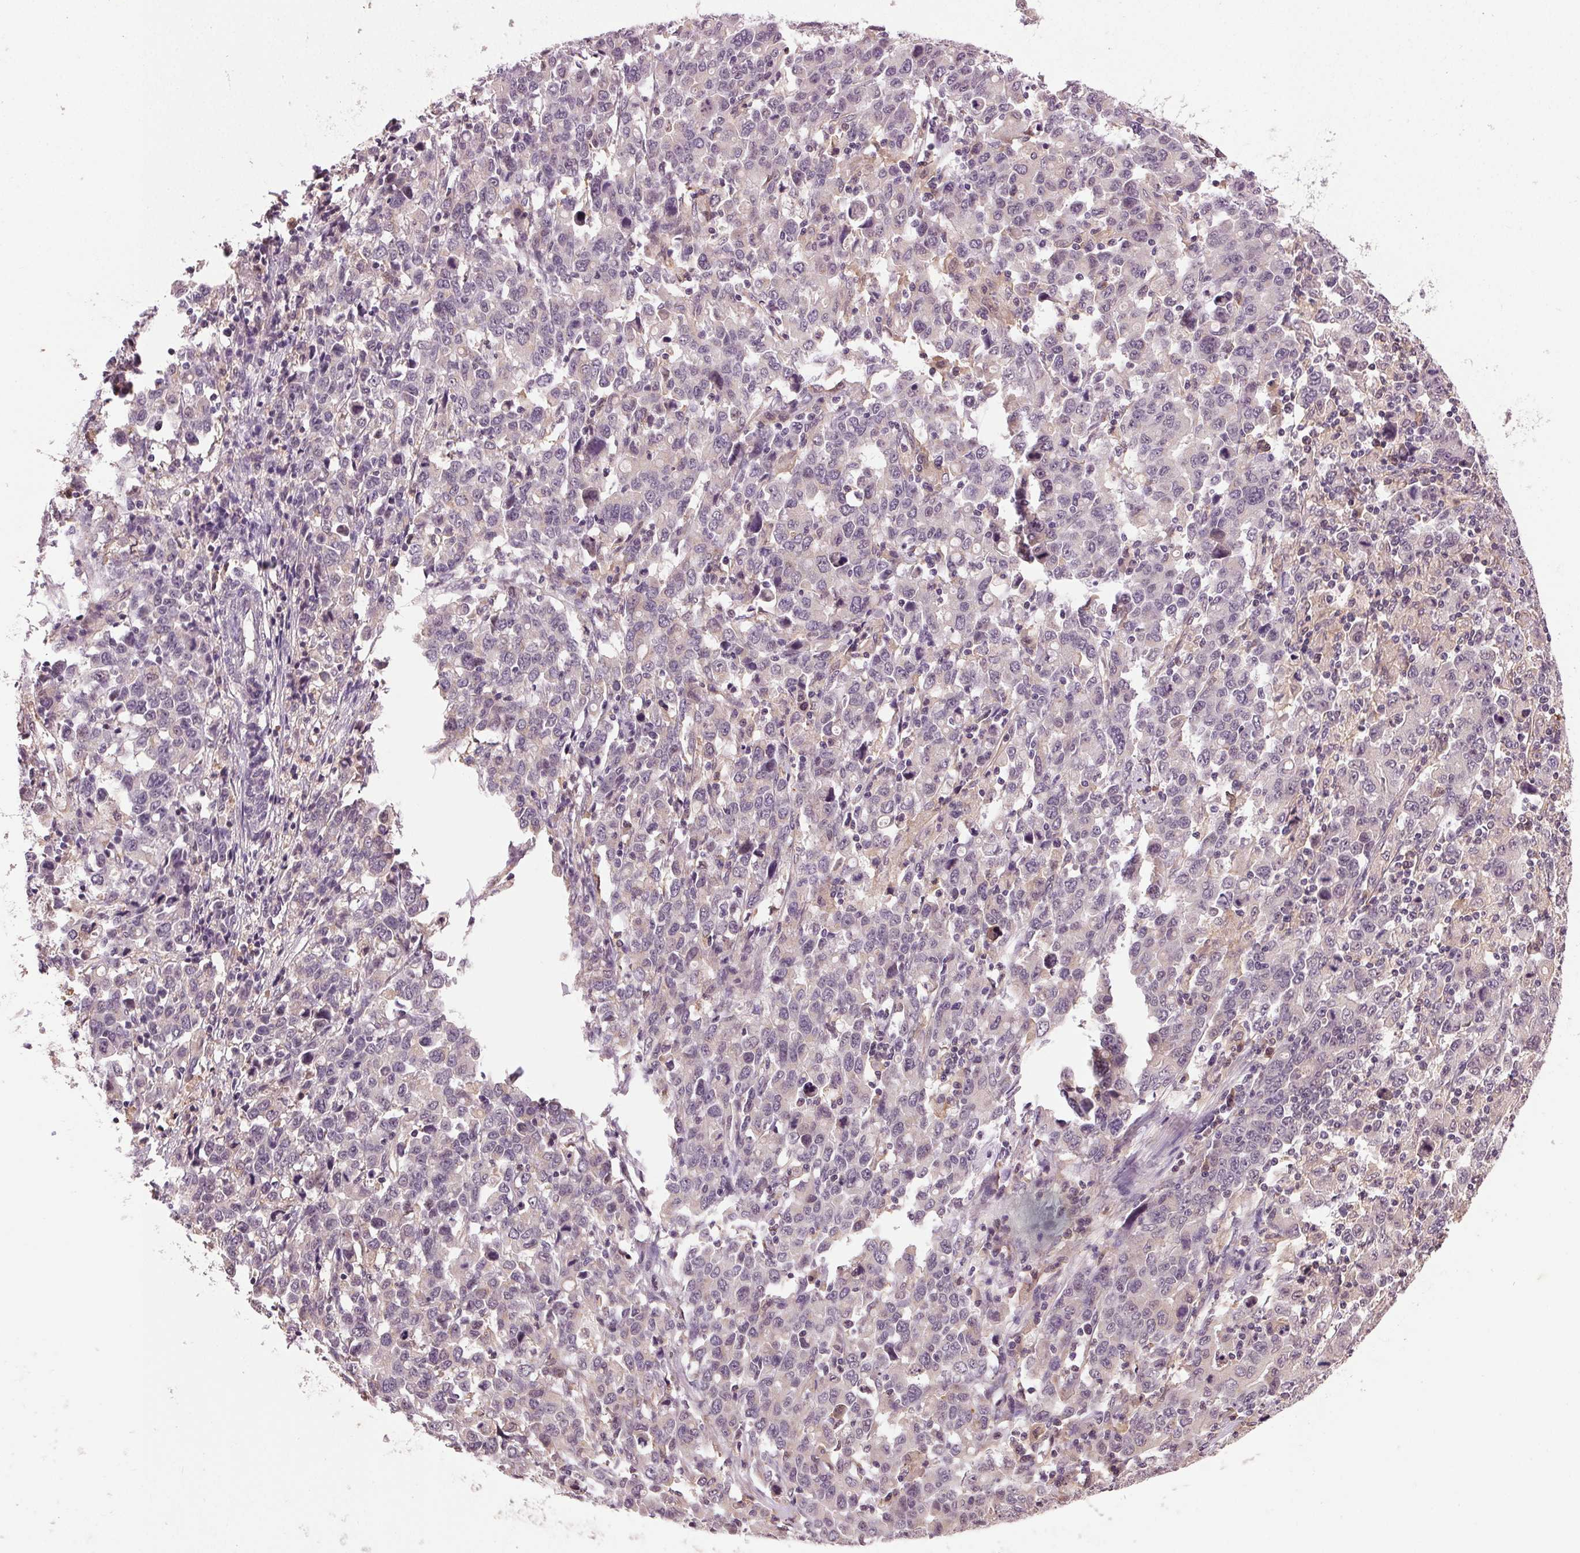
{"staining": {"intensity": "negative", "quantity": "none", "location": "none"}, "tissue": "stomach cancer", "cell_type": "Tumor cells", "image_type": "cancer", "snomed": [{"axis": "morphology", "description": "Adenocarcinoma, NOS"}, {"axis": "topography", "description": "Stomach, upper"}], "caption": "Immunohistochemistry (IHC) of human stomach cancer displays no expression in tumor cells.", "gene": "BSDC1", "patient": {"sex": "male", "age": 69}}